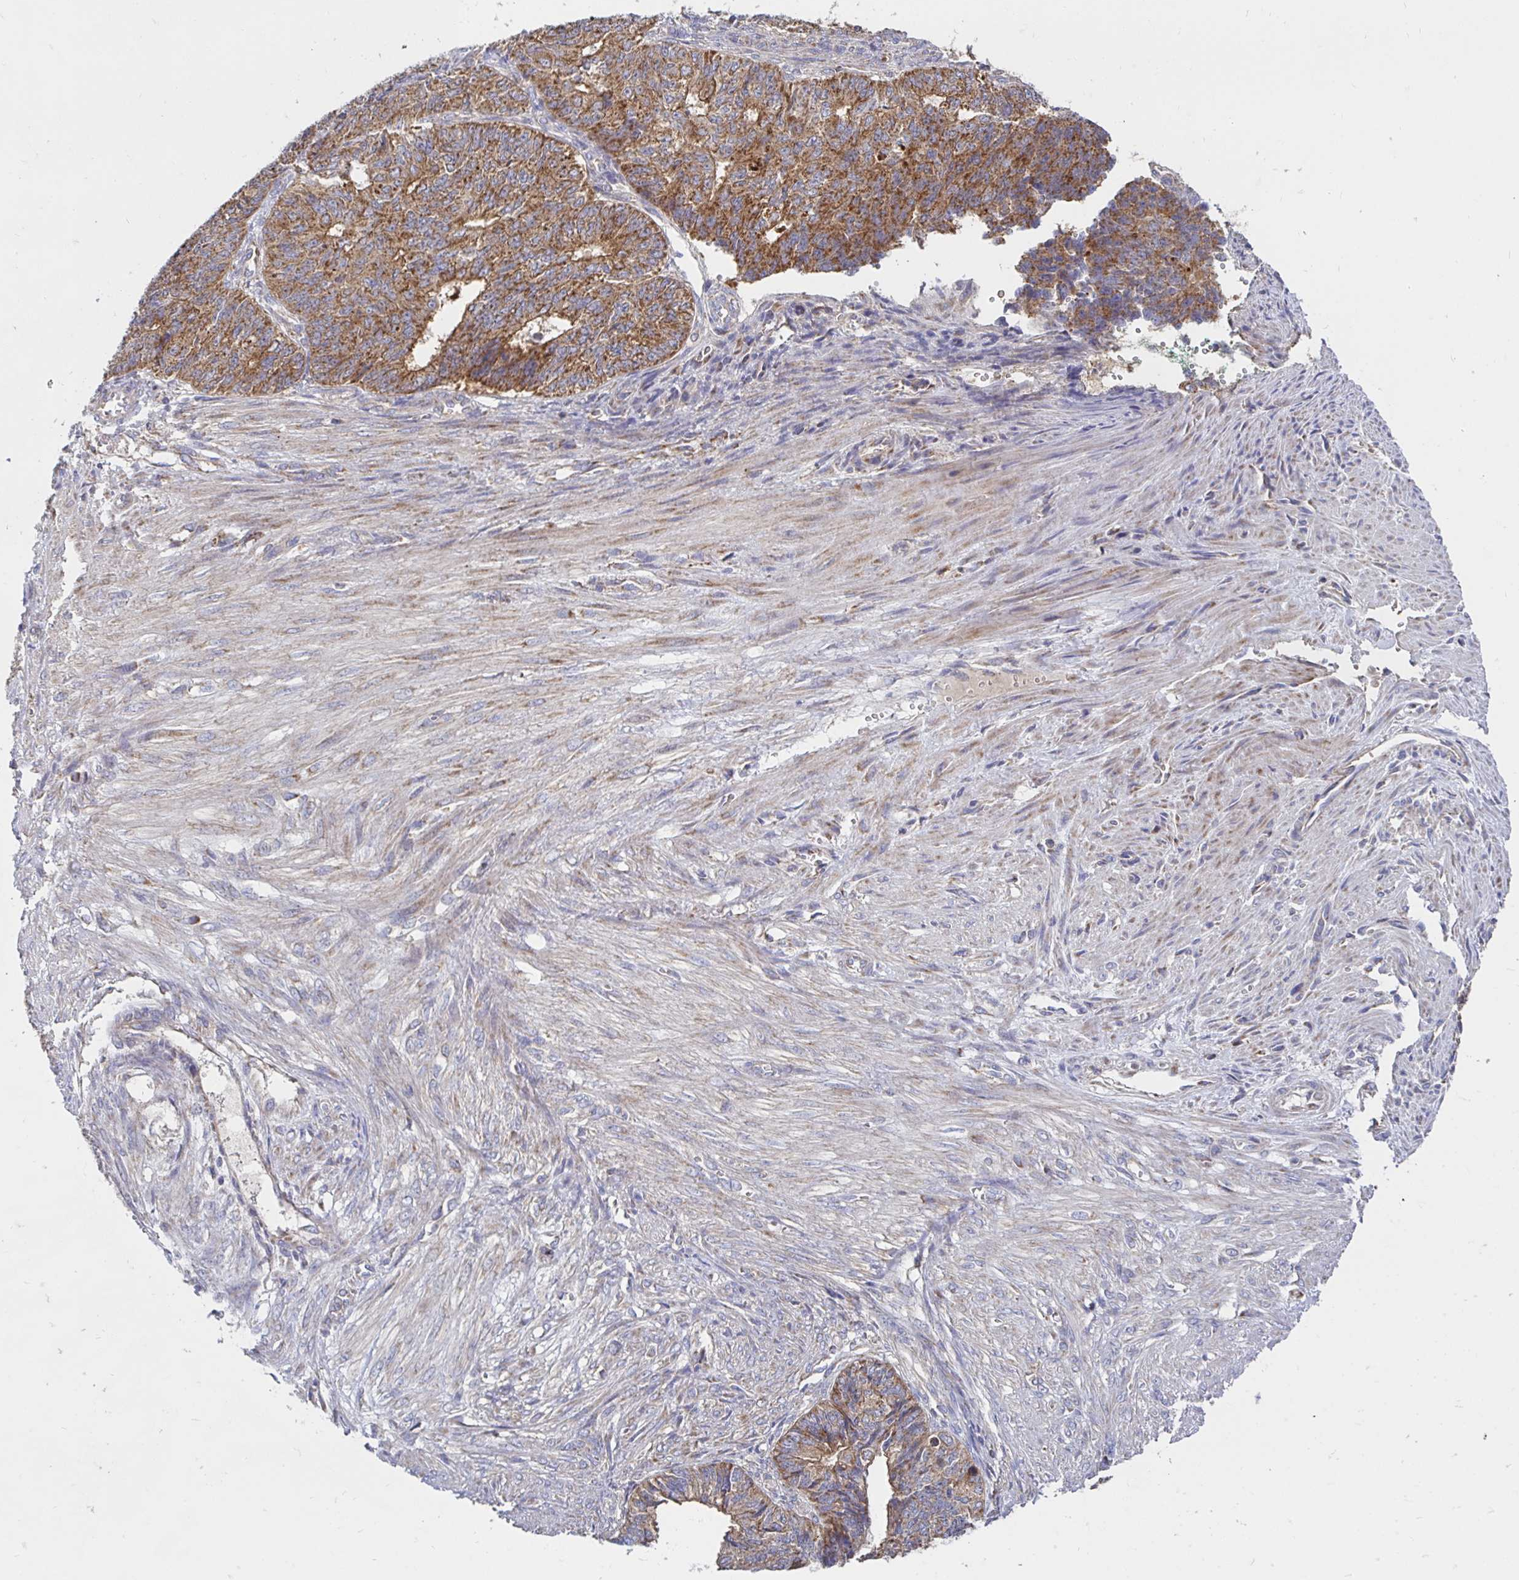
{"staining": {"intensity": "moderate", "quantity": ">75%", "location": "cytoplasmic/membranous"}, "tissue": "endometrial cancer", "cell_type": "Tumor cells", "image_type": "cancer", "snomed": [{"axis": "morphology", "description": "Adenocarcinoma, NOS"}, {"axis": "topography", "description": "Endometrium"}], "caption": "Endometrial cancer stained with immunohistochemistry displays moderate cytoplasmic/membranous positivity in approximately >75% of tumor cells.", "gene": "PRDX3", "patient": {"sex": "female", "age": 32}}